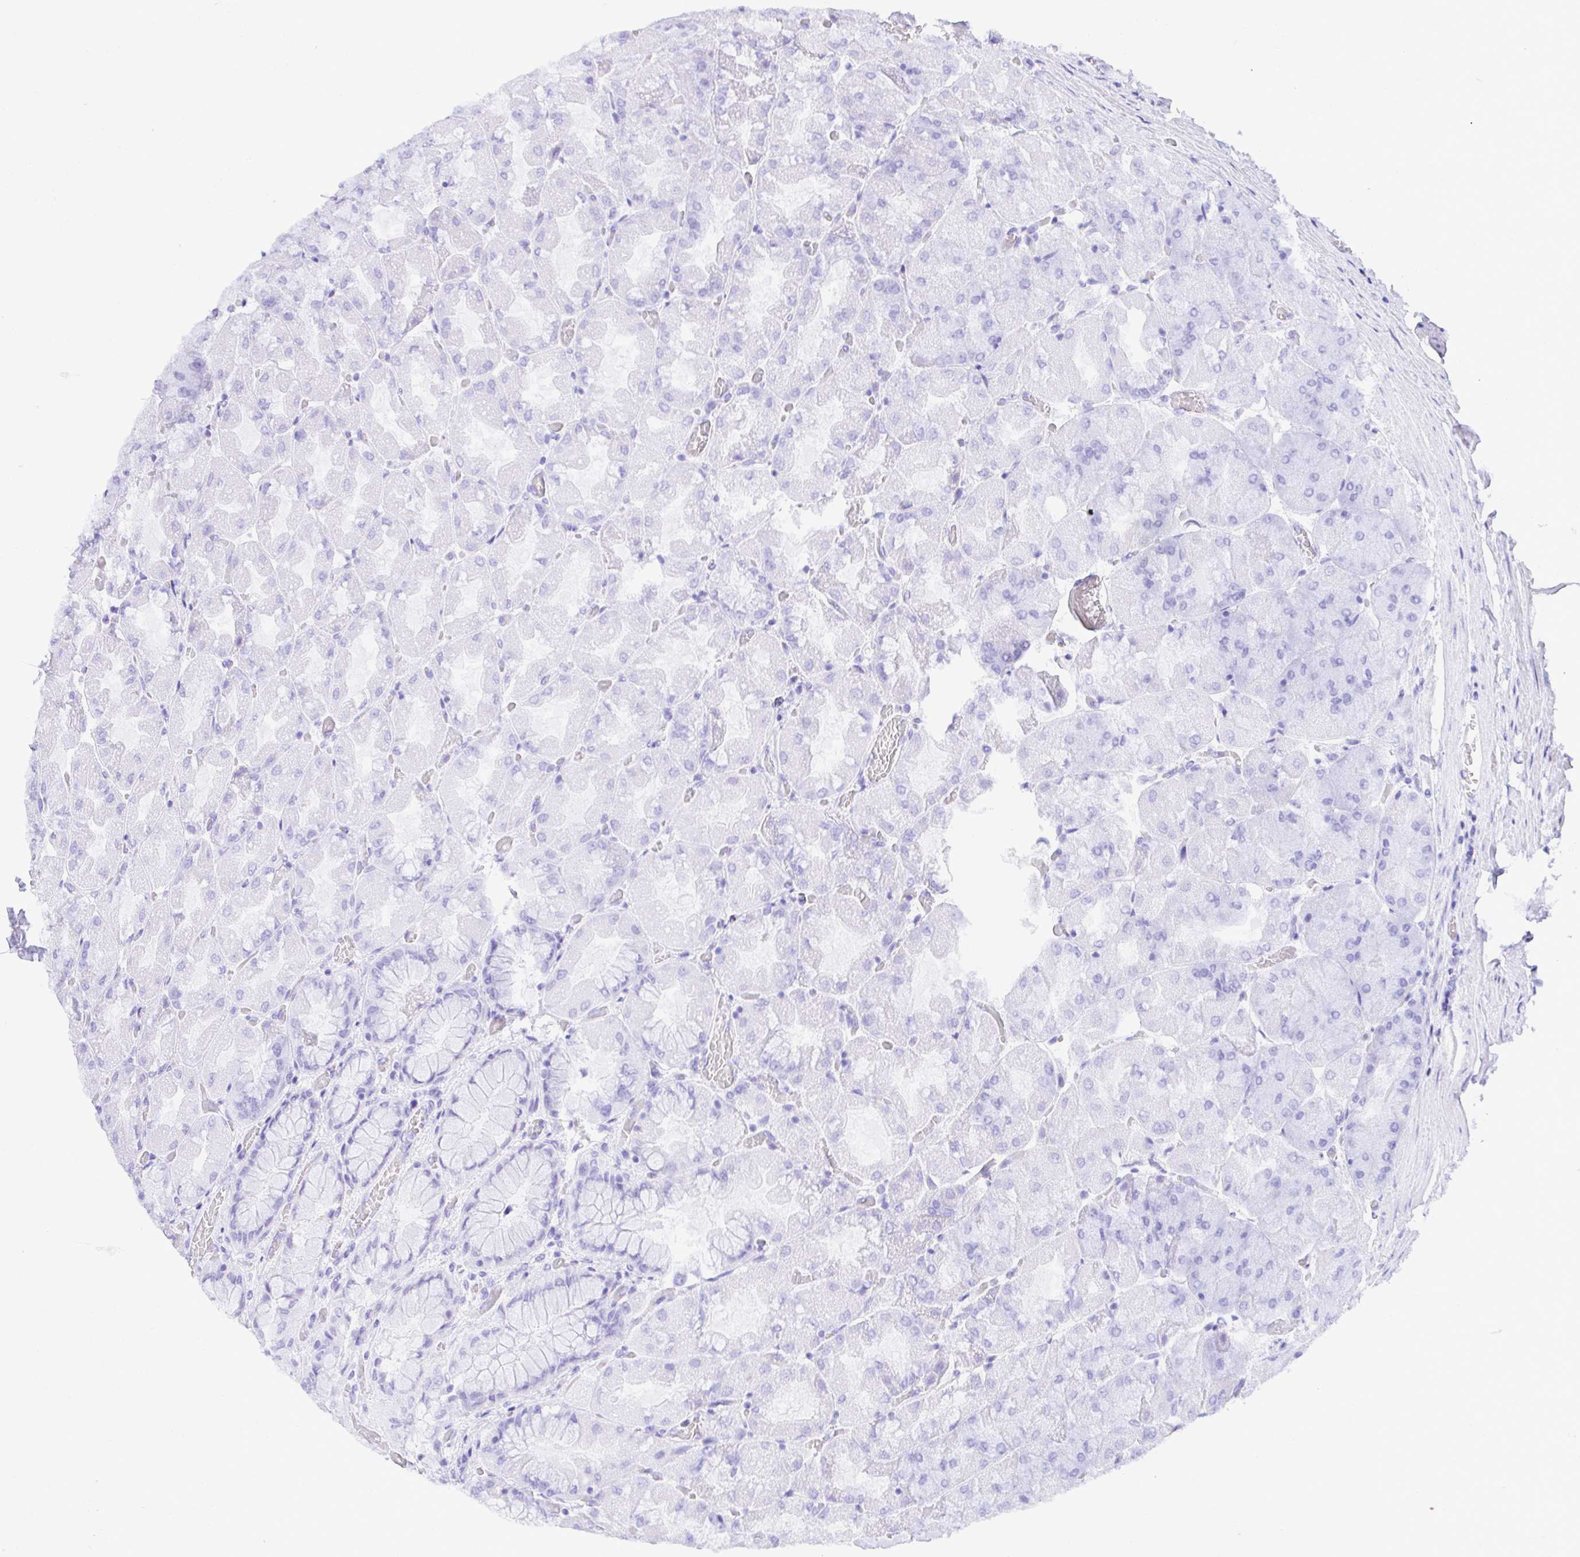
{"staining": {"intensity": "negative", "quantity": "none", "location": "none"}, "tissue": "stomach", "cell_type": "Glandular cells", "image_type": "normal", "snomed": [{"axis": "morphology", "description": "Normal tissue, NOS"}, {"axis": "topography", "description": "Stomach"}], "caption": "Immunohistochemistry (IHC) photomicrograph of unremarkable stomach: stomach stained with DAB (3,3'-diaminobenzidine) exhibits no significant protein staining in glandular cells.", "gene": "FATE1", "patient": {"sex": "female", "age": 61}}